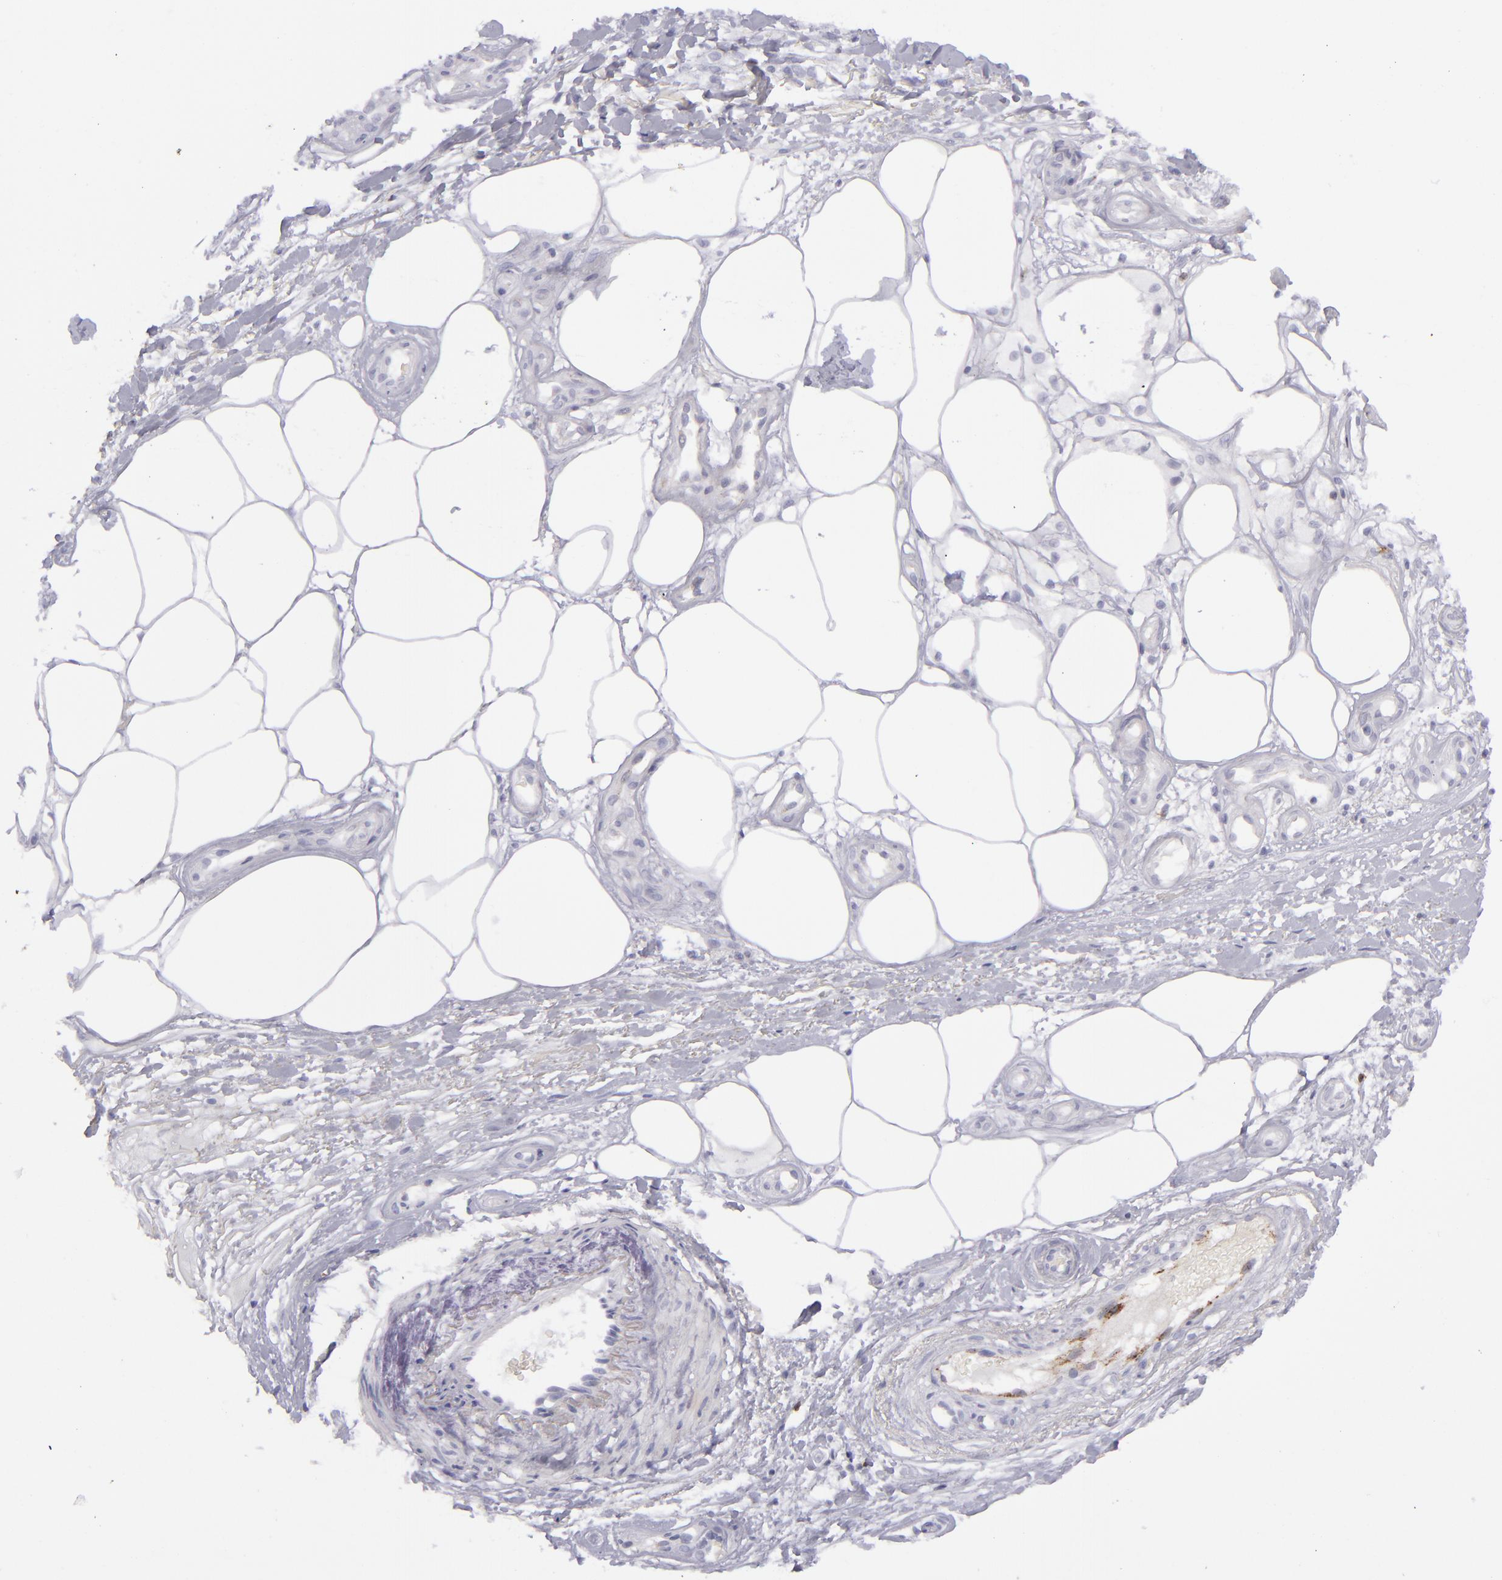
{"staining": {"intensity": "negative", "quantity": "none", "location": "none"}, "tissue": "melanoma", "cell_type": "Tumor cells", "image_type": "cancer", "snomed": [{"axis": "morphology", "description": "Malignant melanoma, NOS"}, {"axis": "topography", "description": "Skin"}], "caption": "IHC histopathology image of human melanoma stained for a protein (brown), which exhibits no expression in tumor cells.", "gene": "CD27", "patient": {"sex": "female", "age": 85}}